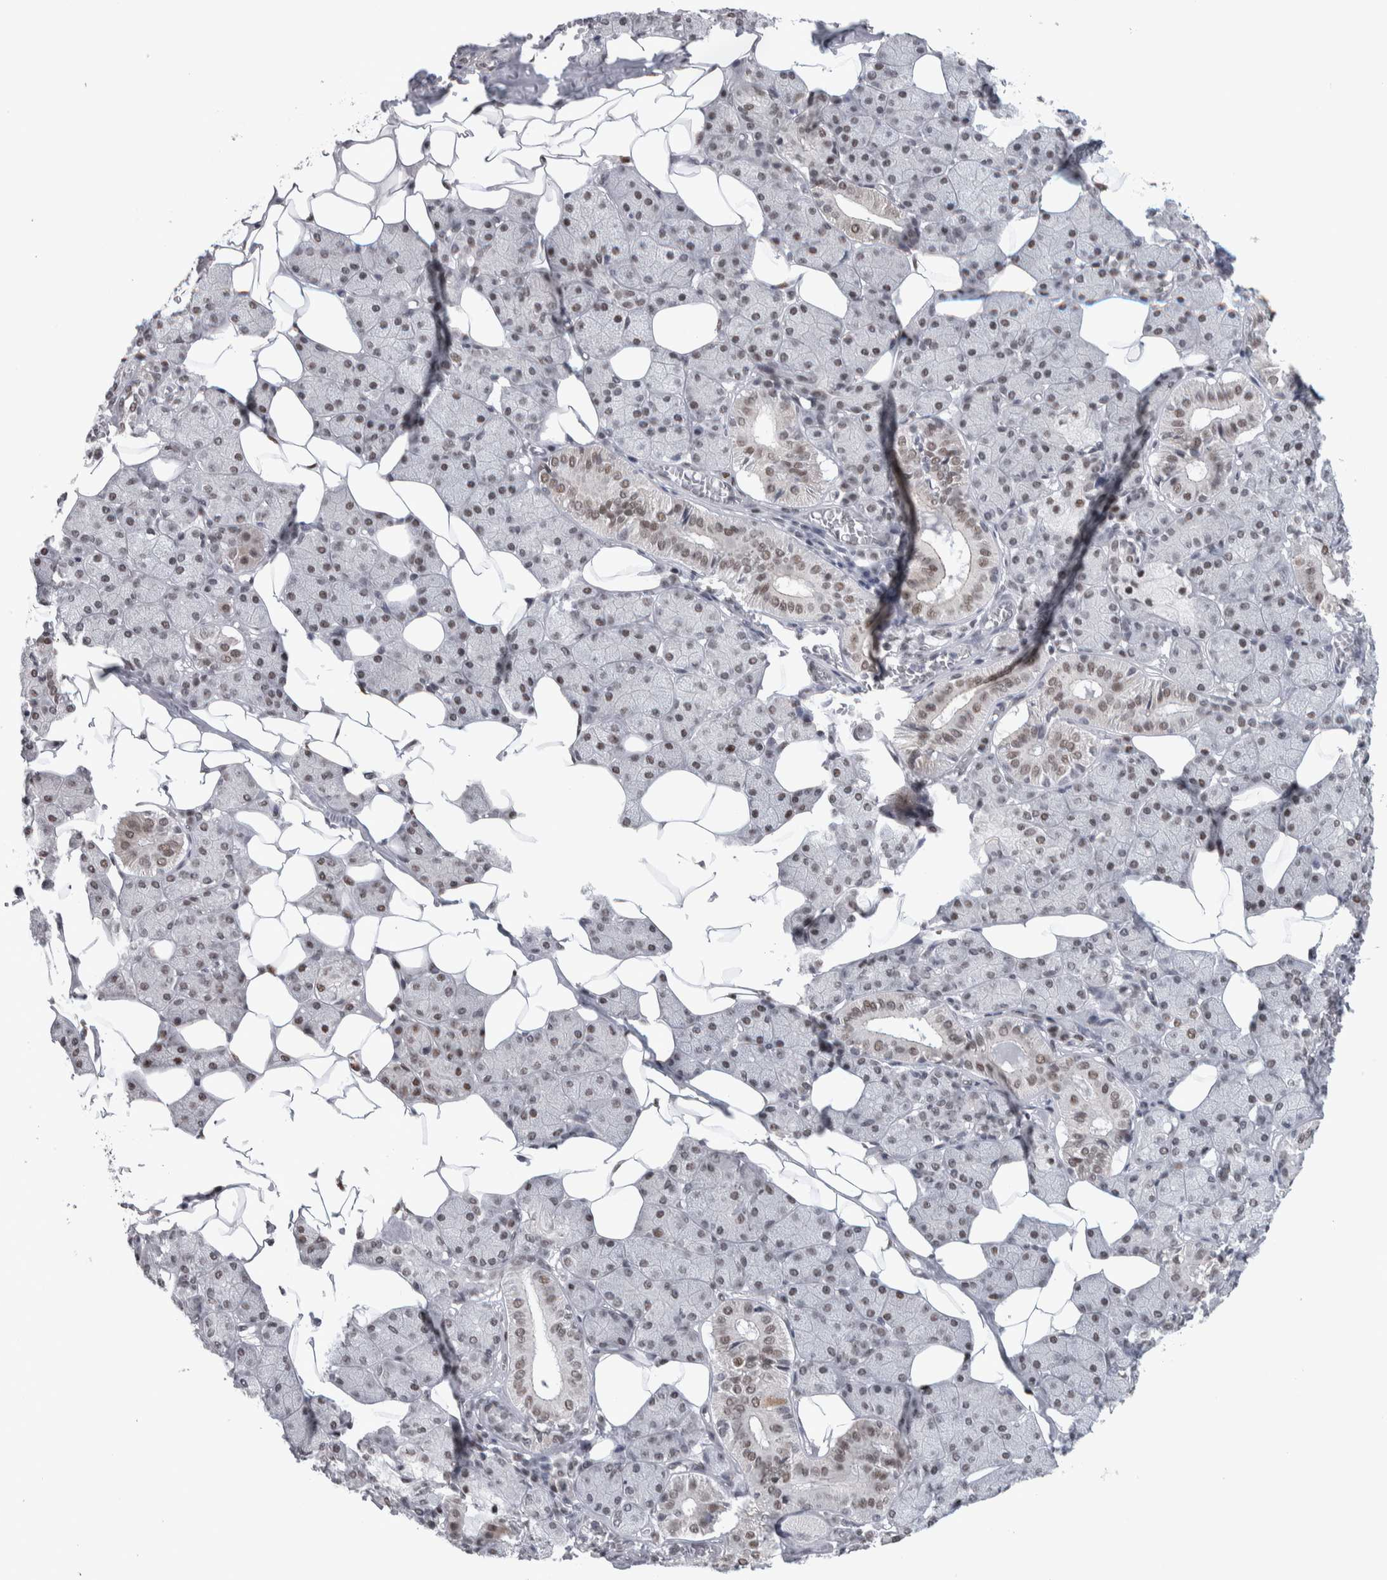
{"staining": {"intensity": "moderate", "quantity": "<25%", "location": "nuclear"}, "tissue": "salivary gland", "cell_type": "Glandular cells", "image_type": "normal", "snomed": [{"axis": "morphology", "description": "Normal tissue, NOS"}, {"axis": "topography", "description": "Salivary gland"}], "caption": "Immunohistochemistry (IHC) staining of normal salivary gland, which shows low levels of moderate nuclear positivity in approximately <25% of glandular cells indicating moderate nuclear protein expression. The staining was performed using DAB (3,3'-diaminobenzidine) (brown) for protein detection and nuclei were counterstained in hematoxylin (blue).", "gene": "HEXIM2", "patient": {"sex": "female", "age": 33}}